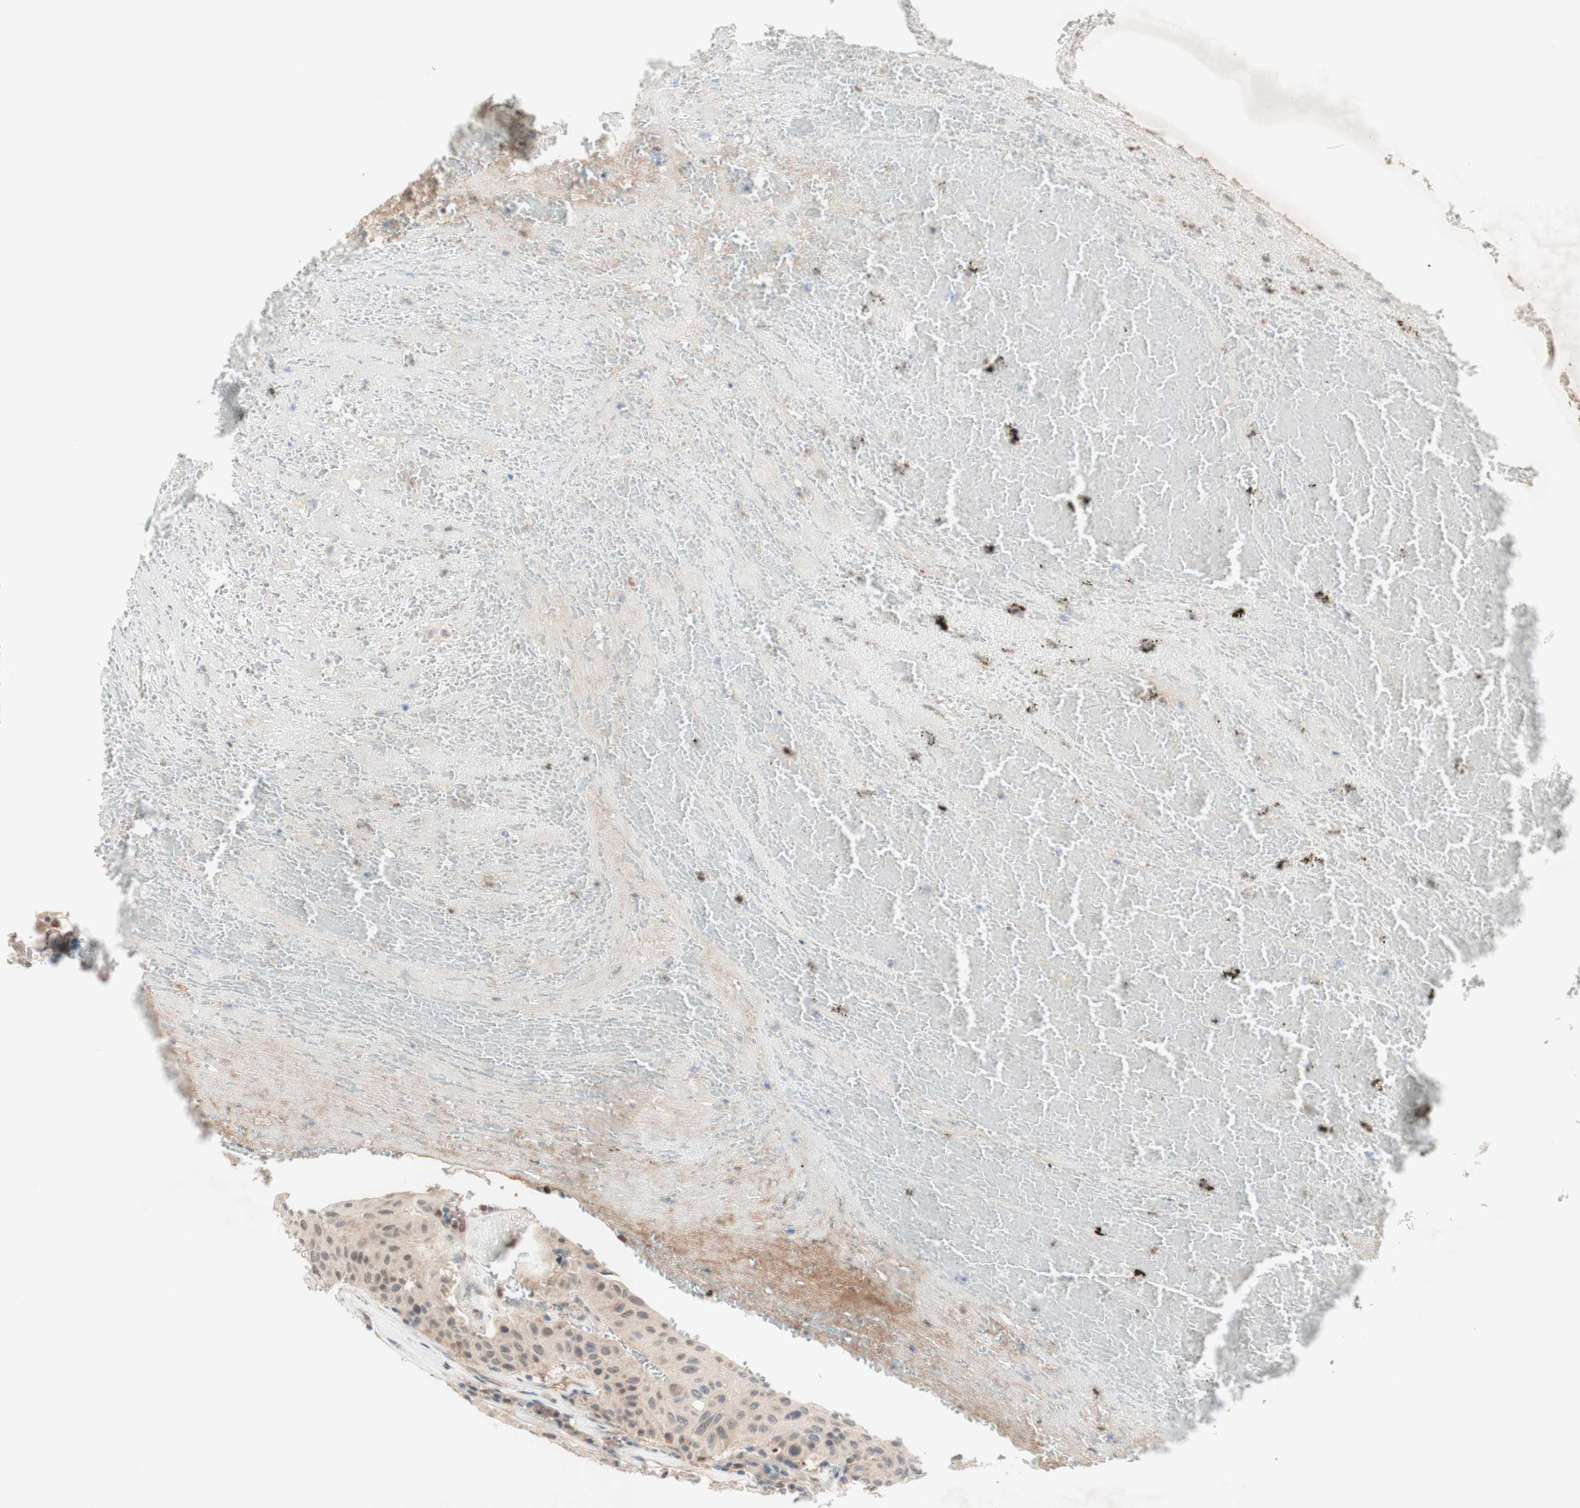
{"staining": {"intensity": "weak", "quantity": "25%-75%", "location": "nuclear"}, "tissue": "urothelial cancer", "cell_type": "Tumor cells", "image_type": "cancer", "snomed": [{"axis": "morphology", "description": "Urothelial carcinoma, High grade"}, {"axis": "topography", "description": "Urinary bladder"}], "caption": "Weak nuclear expression for a protein is appreciated in approximately 25%-75% of tumor cells of high-grade urothelial carcinoma using immunohistochemistry.", "gene": "RFNG", "patient": {"sex": "male", "age": 66}}